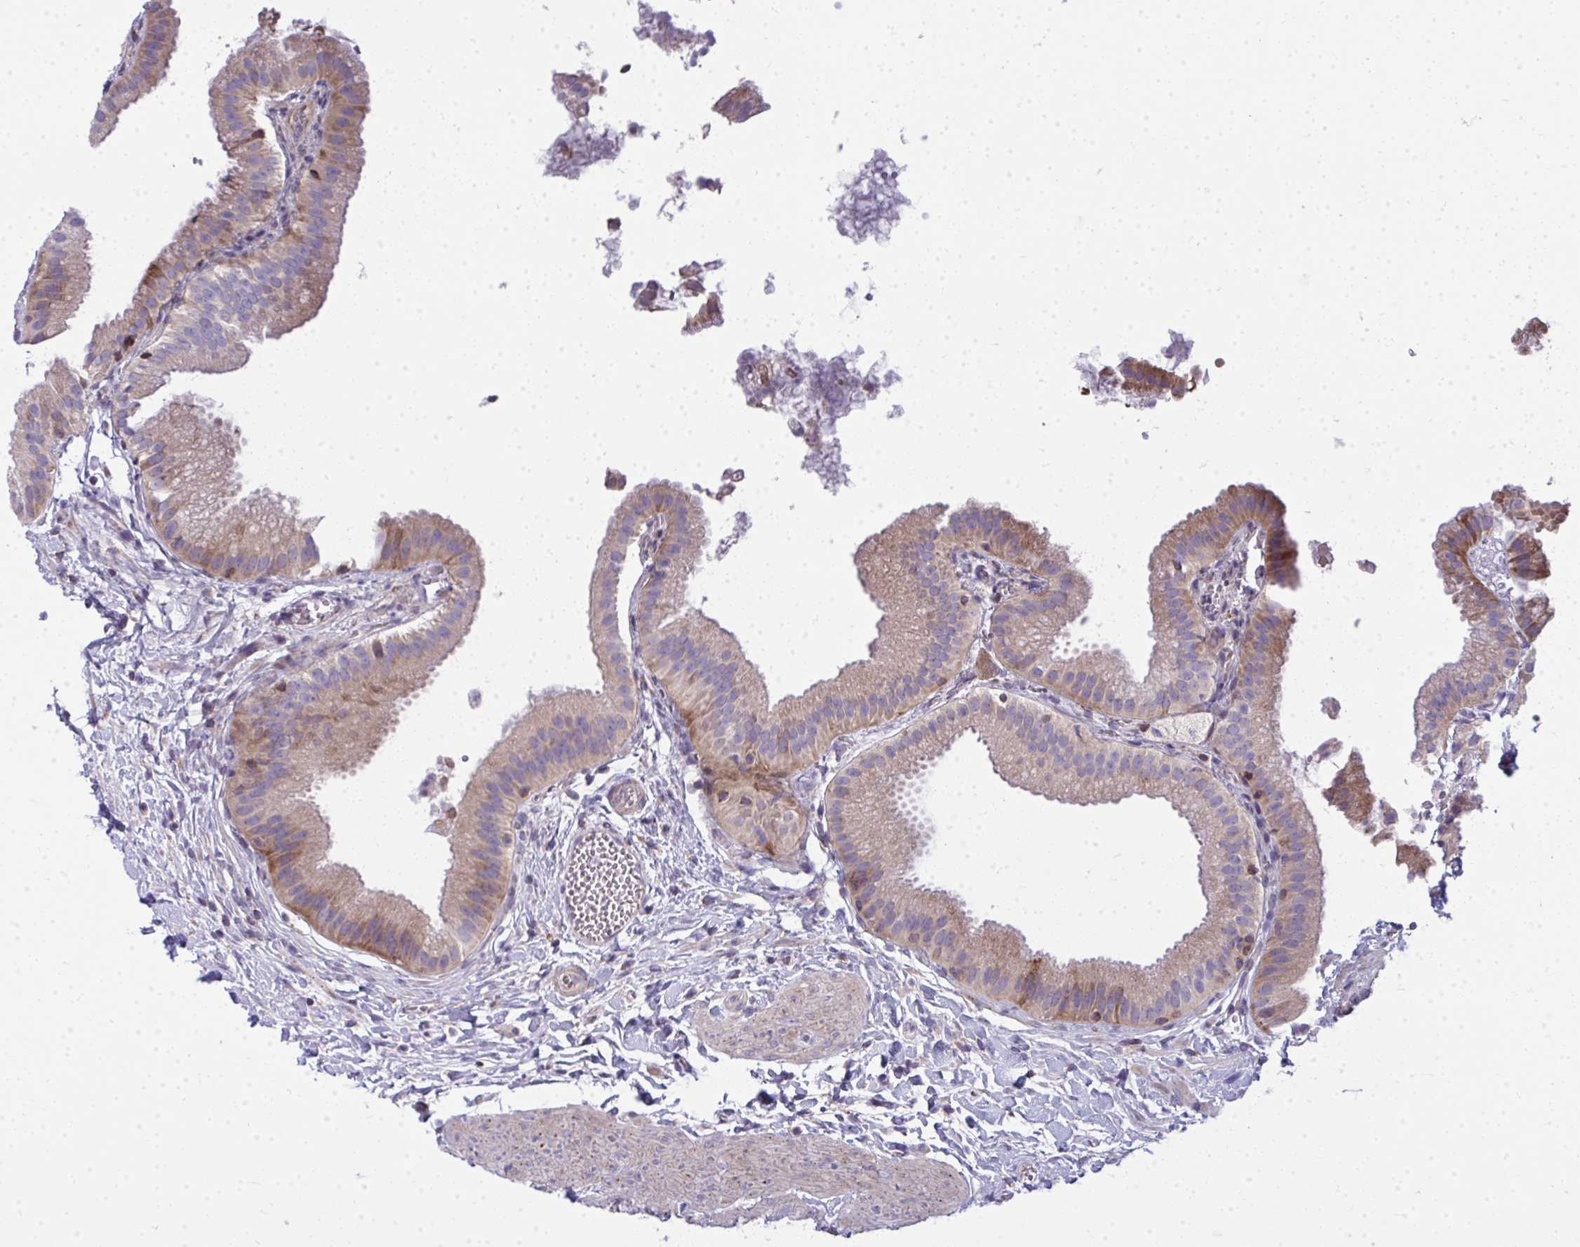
{"staining": {"intensity": "strong", "quantity": "<25%", "location": "cytoplasmic/membranous"}, "tissue": "gallbladder", "cell_type": "Glandular cells", "image_type": "normal", "snomed": [{"axis": "morphology", "description": "Normal tissue, NOS"}, {"axis": "topography", "description": "Gallbladder"}], "caption": "Glandular cells demonstrate medium levels of strong cytoplasmic/membranous positivity in approximately <25% of cells in benign gallbladder. Nuclei are stained in blue.", "gene": "GFPT2", "patient": {"sex": "female", "age": 63}}